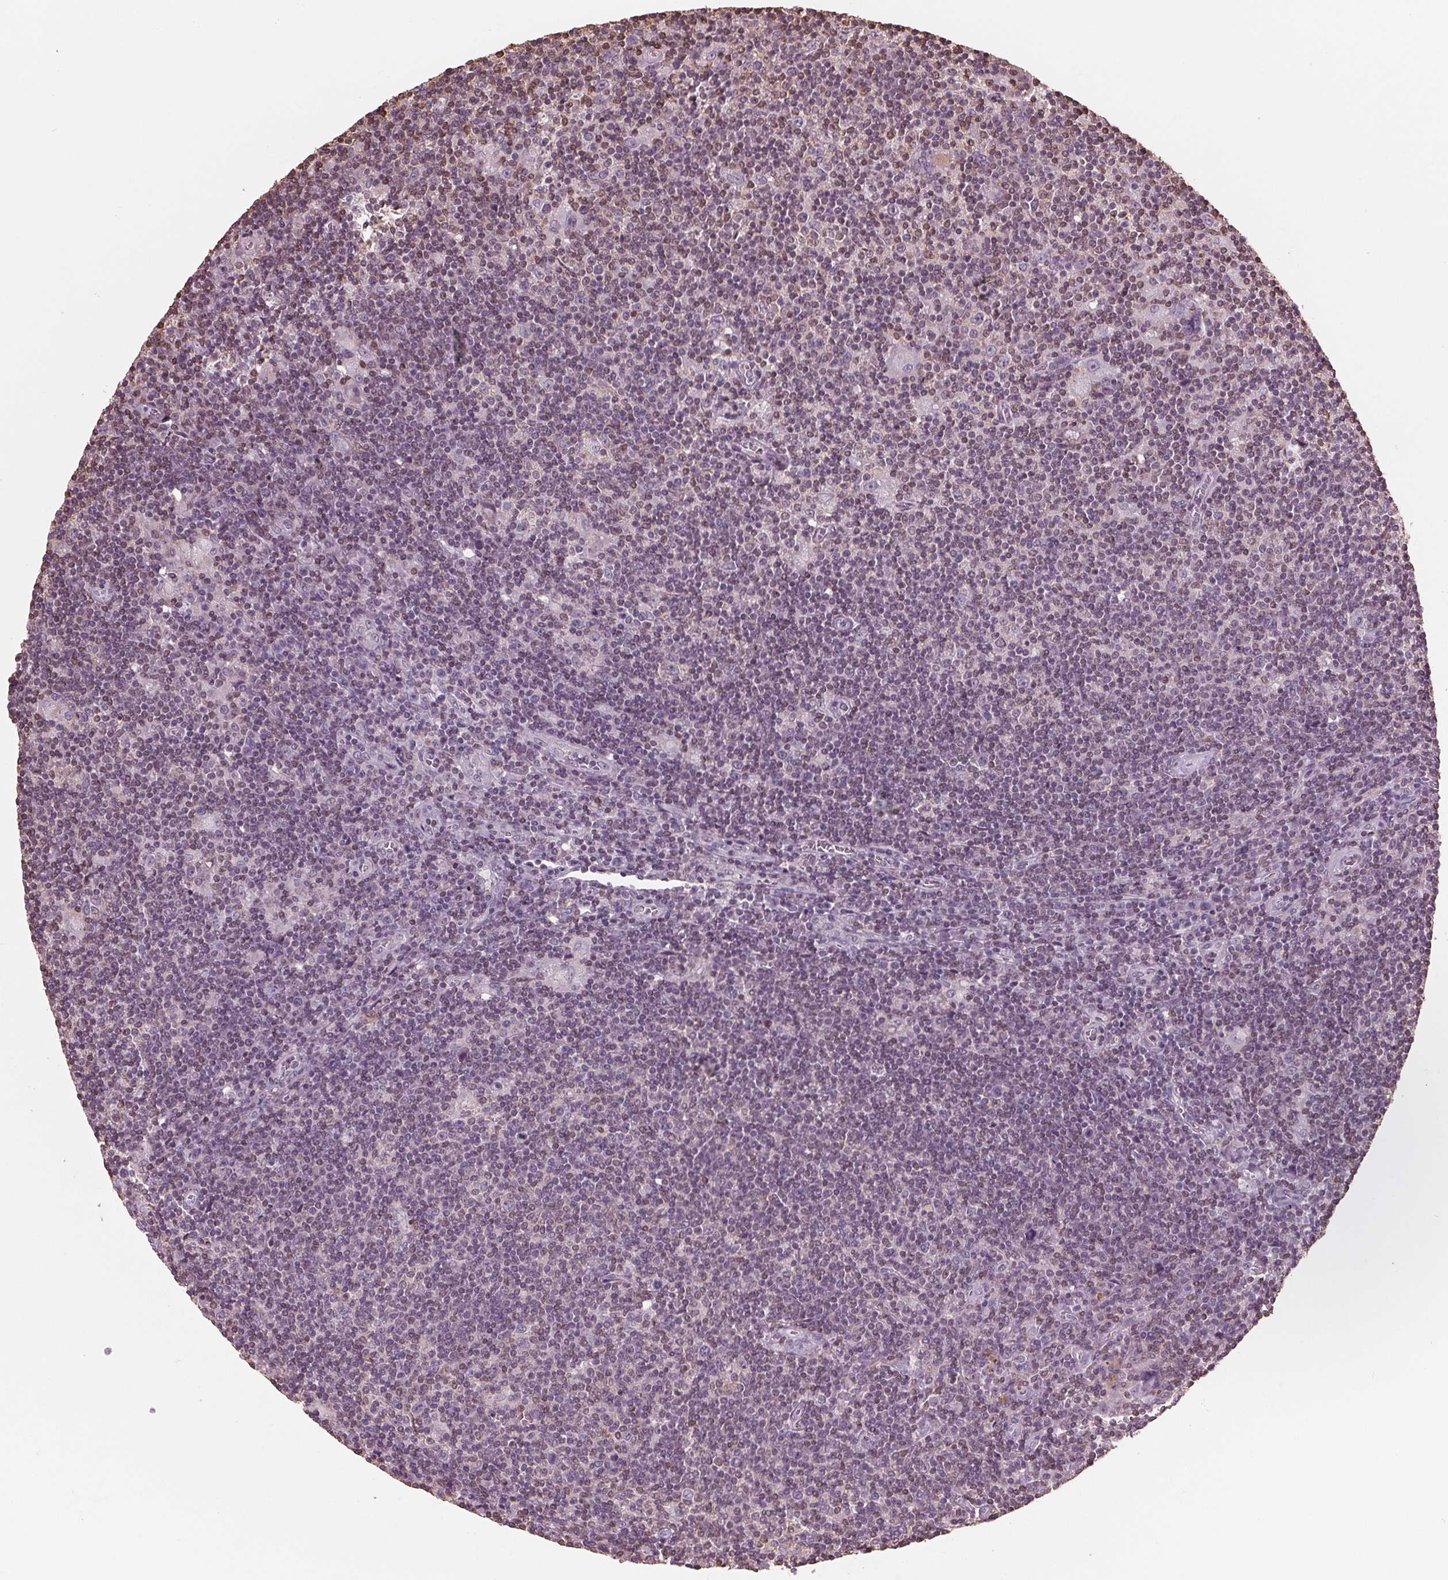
{"staining": {"intensity": "negative", "quantity": "none", "location": "none"}, "tissue": "lymphoma", "cell_type": "Tumor cells", "image_type": "cancer", "snomed": [{"axis": "morphology", "description": "Hodgkin's disease, NOS"}, {"axis": "topography", "description": "Lymph node"}], "caption": "Tumor cells are negative for protein expression in human lymphoma. (Stains: DAB (3,3'-diaminobenzidine) IHC with hematoxylin counter stain, Microscopy: brightfield microscopy at high magnification).", "gene": "BTLA", "patient": {"sex": "male", "age": 40}}